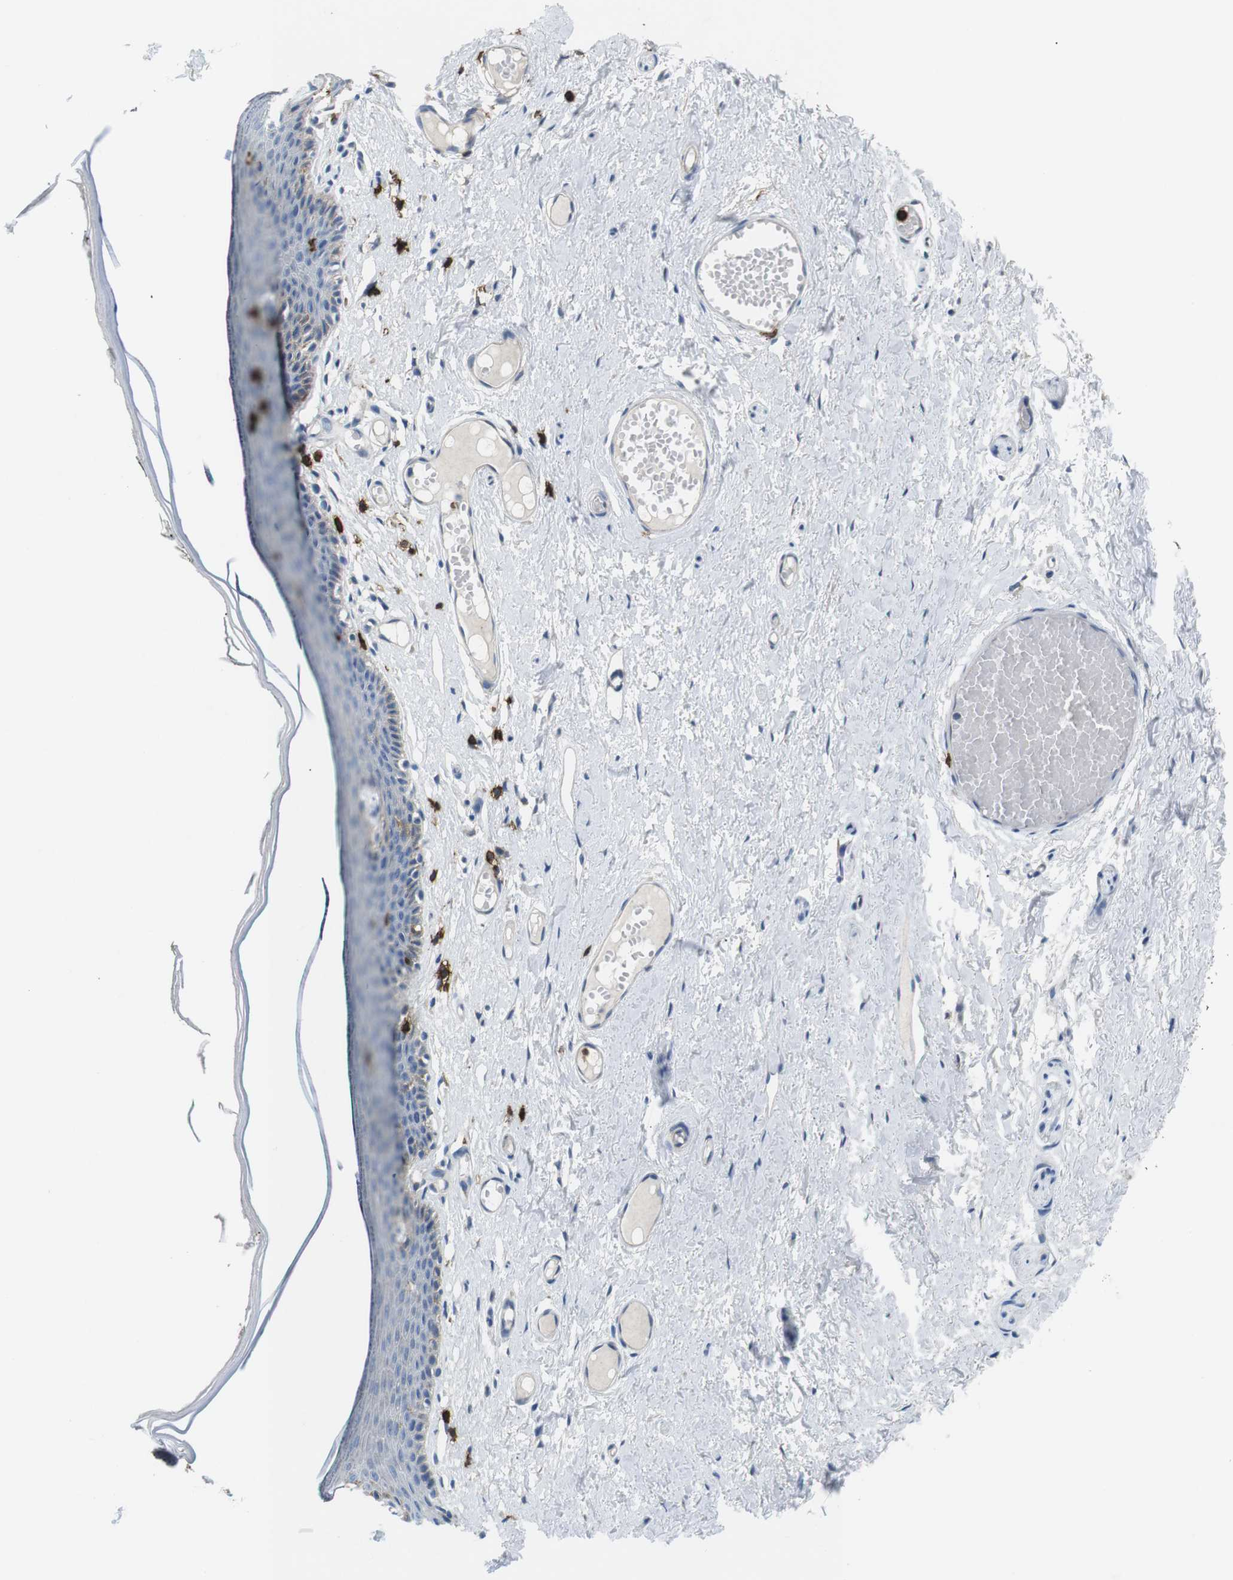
{"staining": {"intensity": "negative", "quantity": "none", "location": "none"}, "tissue": "skin", "cell_type": "Epidermal cells", "image_type": "normal", "snomed": [{"axis": "morphology", "description": "Normal tissue, NOS"}, {"axis": "topography", "description": "Adipose tissue"}, {"axis": "topography", "description": "Vascular tissue"}, {"axis": "topography", "description": "Anal"}, {"axis": "topography", "description": "Peripheral nerve tissue"}], "caption": "Immunohistochemistry of normal human skin demonstrates no staining in epidermal cells. The staining is performed using DAB (3,3'-diaminobenzidine) brown chromogen with nuclei counter-stained in using hematoxylin.", "gene": "CD6", "patient": {"sex": "female", "age": 54}}